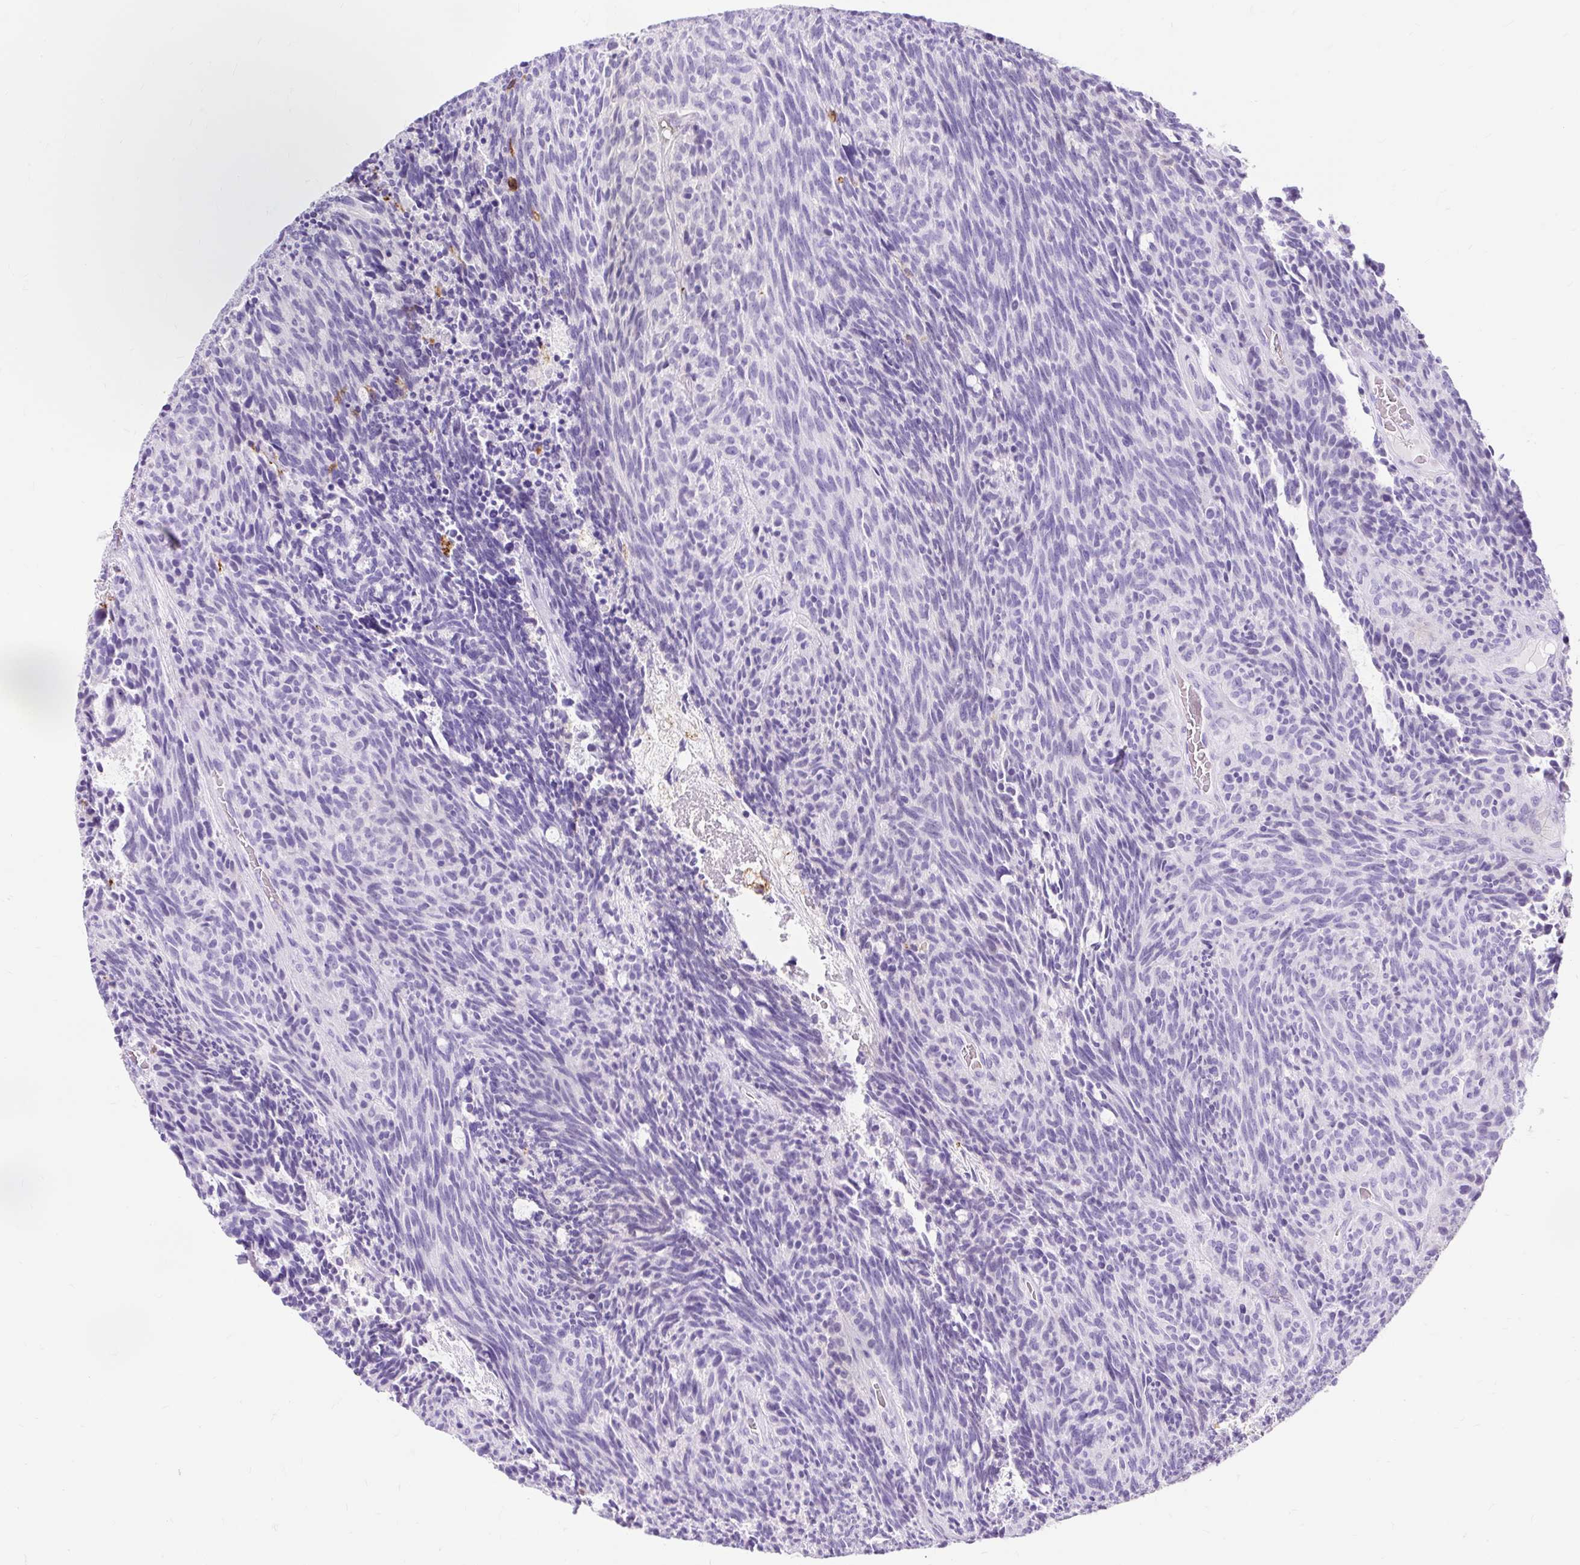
{"staining": {"intensity": "negative", "quantity": "none", "location": "none"}, "tissue": "carcinoid", "cell_type": "Tumor cells", "image_type": "cancer", "snomed": [{"axis": "morphology", "description": "Carcinoid, malignant, NOS"}, {"axis": "topography", "description": "Pancreas"}], "caption": "A high-resolution histopathology image shows immunohistochemistry (IHC) staining of carcinoid (malignant), which reveals no significant positivity in tumor cells.", "gene": "HLA-DRA", "patient": {"sex": "female", "age": 54}}